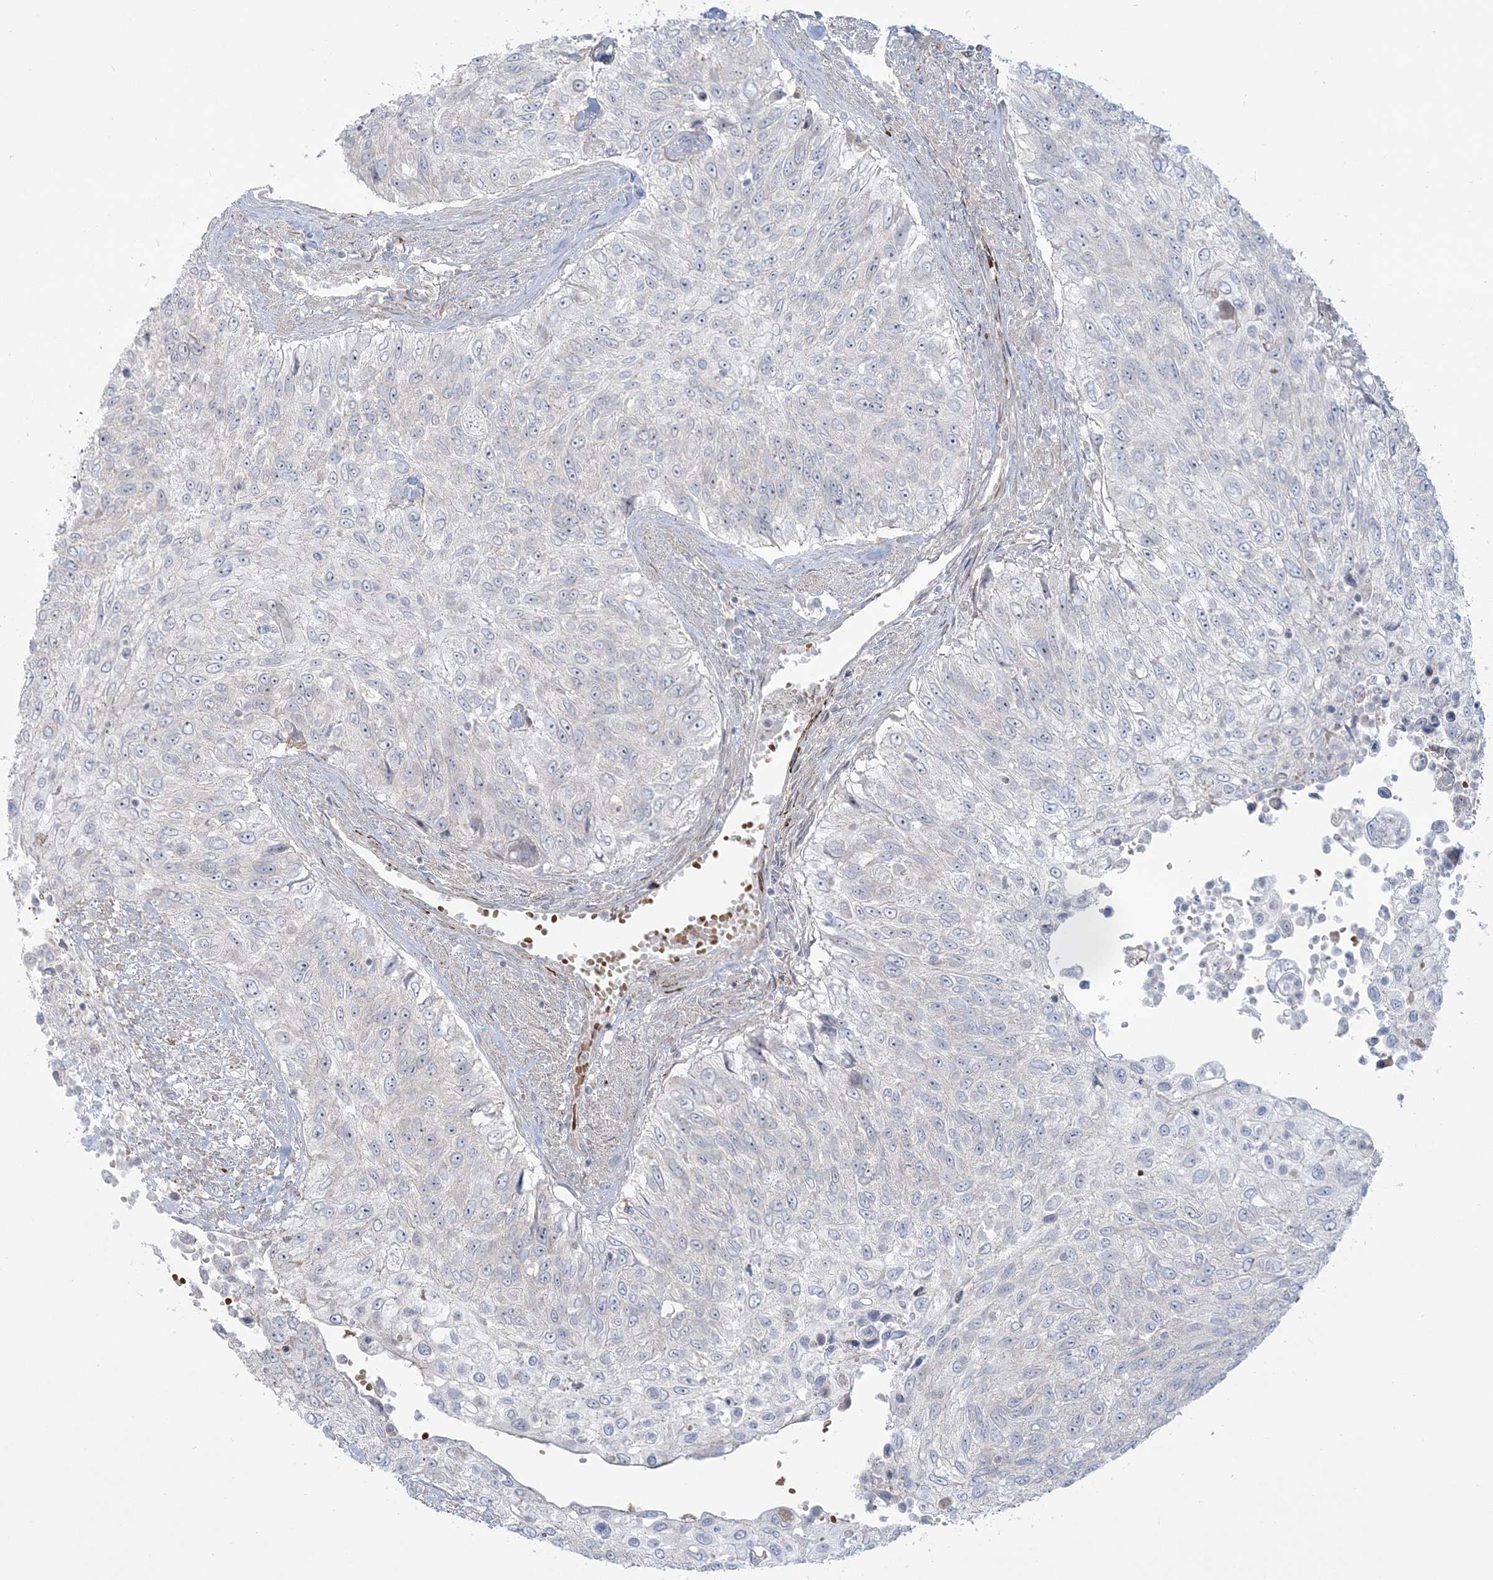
{"staining": {"intensity": "negative", "quantity": "none", "location": "none"}, "tissue": "urothelial cancer", "cell_type": "Tumor cells", "image_type": "cancer", "snomed": [{"axis": "morphology", "description": "Urothelial carcinoma, High grade"}, {"axis": "topography", "description": "Urinary bladder"}], "caption": "This is an immunohistochemistry (IHC) image of human urothelial cancer. There is no staining in tumor cells.", "gene": "NUDT9", "patient": {"sex": "female", "age": 60}}